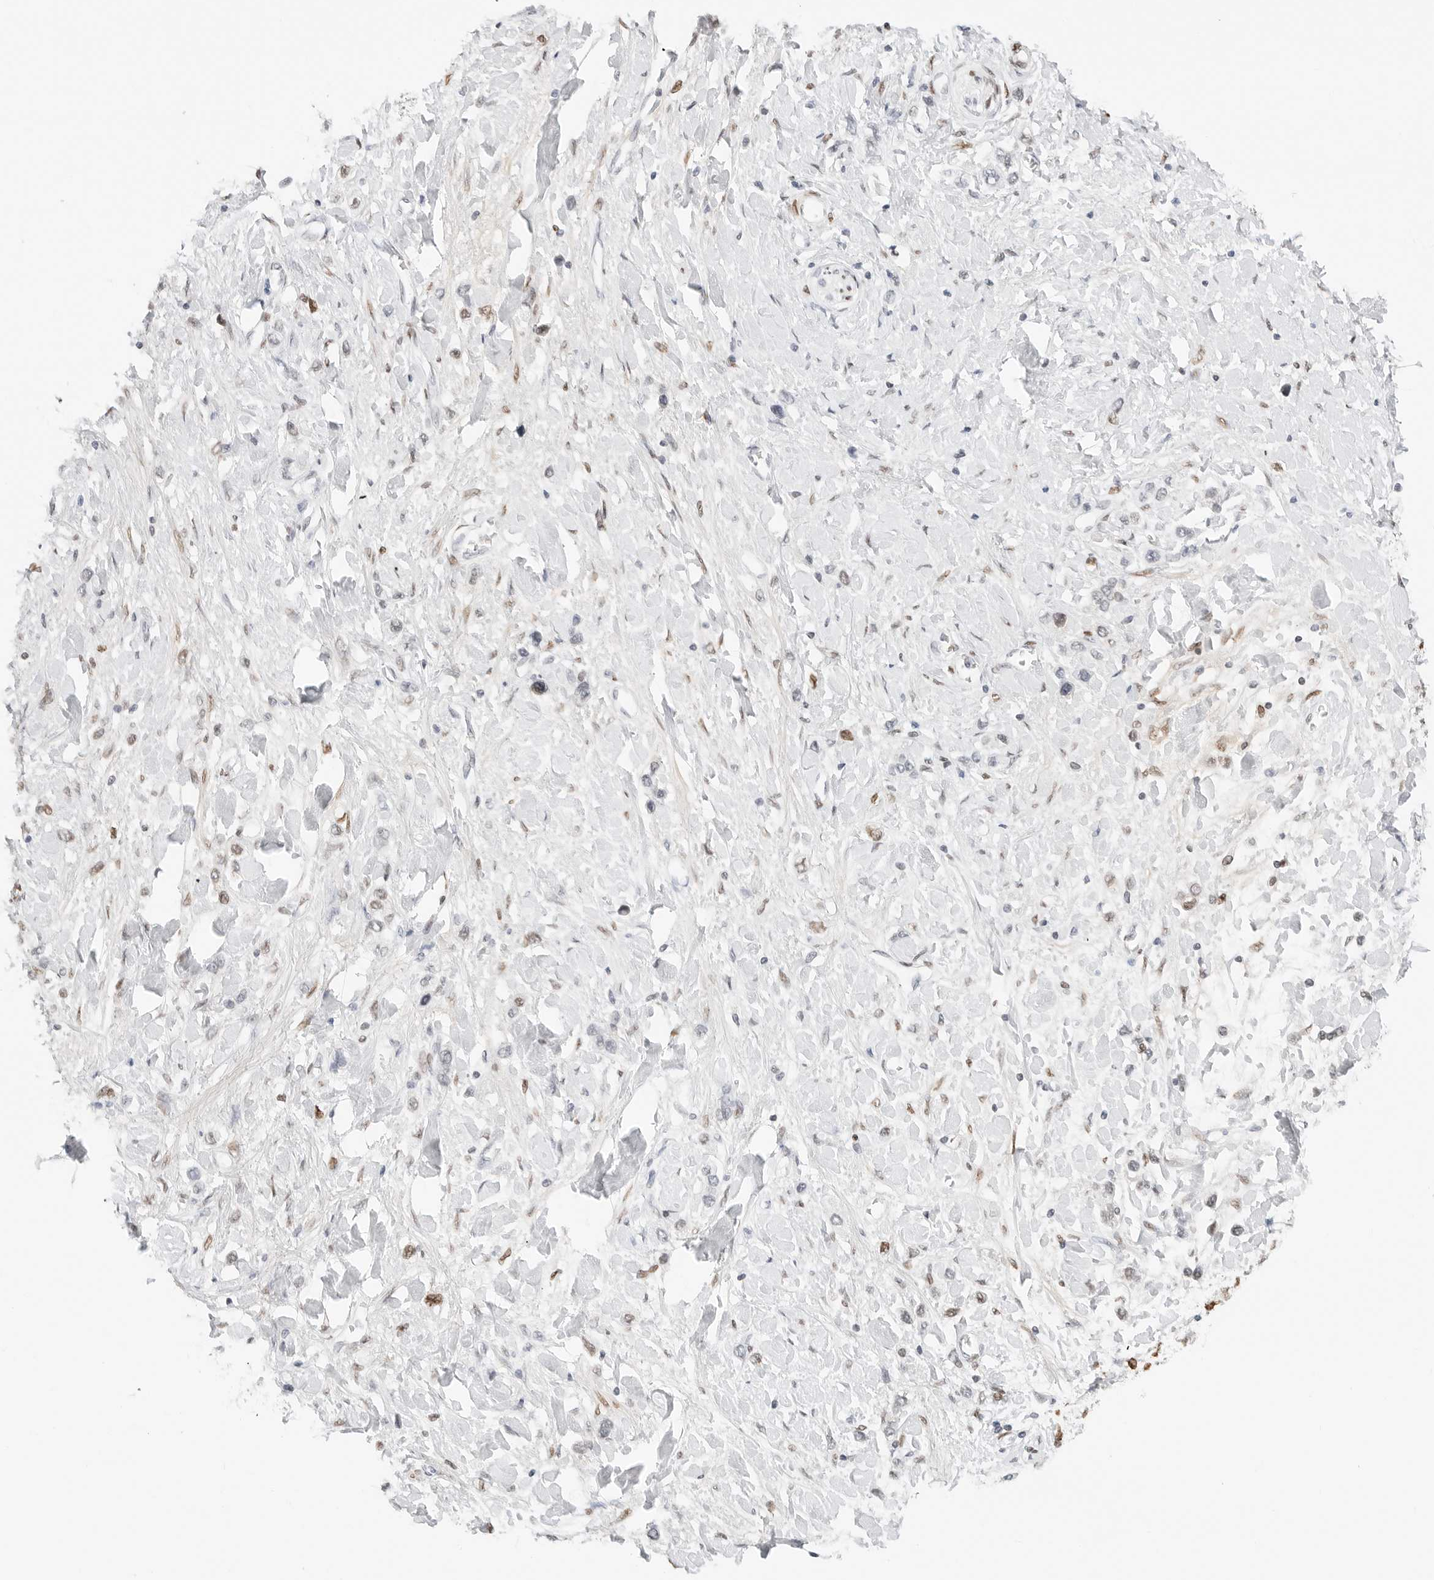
{"staining": {"intensity": "negative", "quantity": "none", "location": "none"}, "tissue": "stomach cancer", "cell_type": "Tumor cells", "image_type": "cancer", "snomed": [{"axis": "morphology", "description": "Adenocarcinoma, NOS"}, {"axis": "topography", "description": "Stomach"}], "caption": "This is an immunohistochemistry (IHC) image of stomach adenocarcinoma. There is no positivity in tumor cells.", "gene": "SPIDR", "patient": {"sex": "female", "age": 65}}